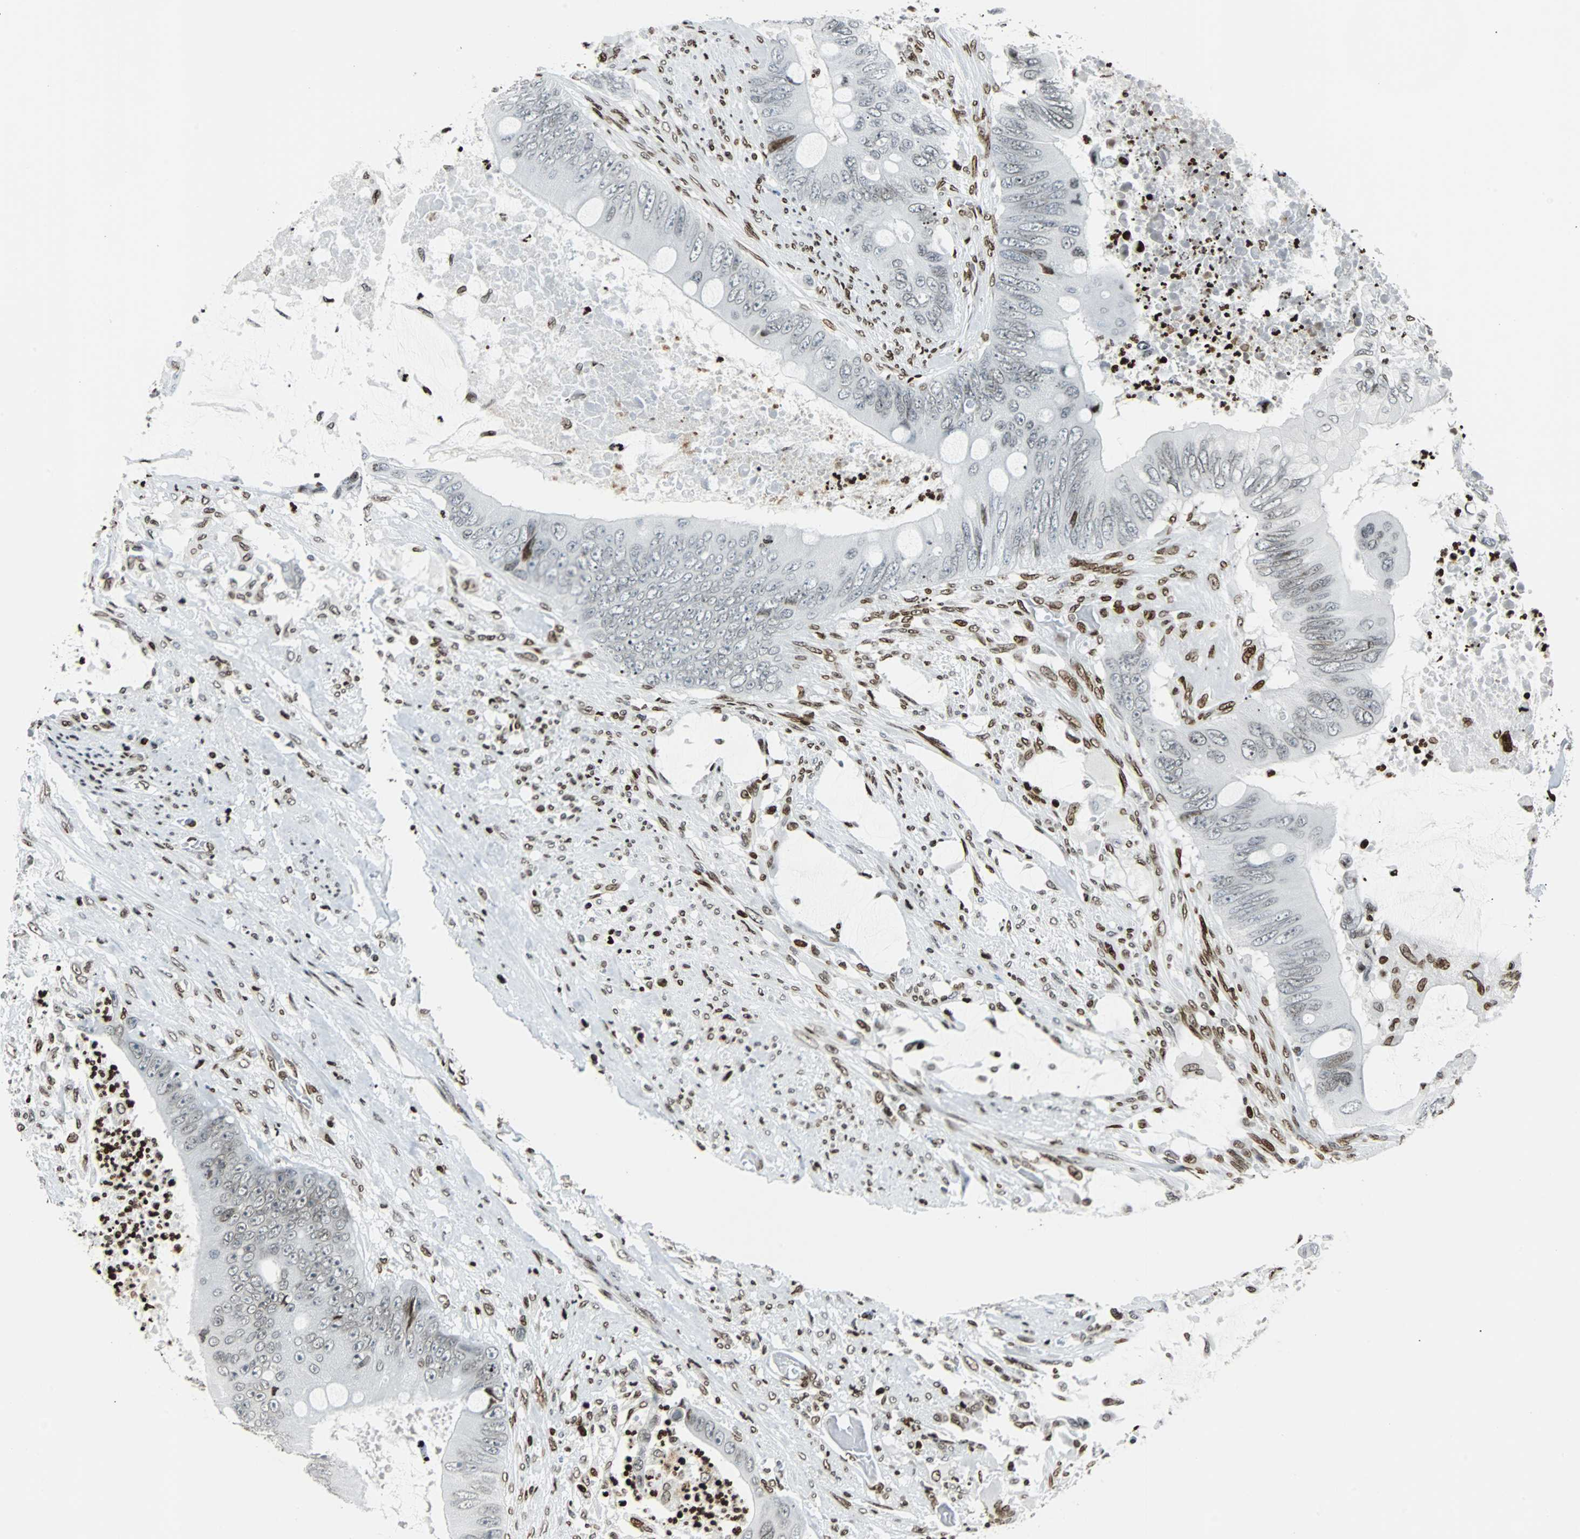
{"staining": {"intensity": "weak", "quantity": "<25%", "location": "nuclear"}, "tissue": "colorectal cancer", "cell_type": "Tumor cells", "image_type": "cancer", "snomed": [{"axis": "morphology", "description": "Adenocarcinoma, NOS"}, {"axis": "topography", "description": "Rectum"}], "caption": "High power microscopy image of an immunohistochemistry photomicrograph of colorectal adenocarcinoma, revealing no significant expression in tumor cells. The staining is performed using DAB brown chromogen with nuclei counter-stained in using hematoxylin.", "gene": "ZNF131", "patient": {"sex": "female", "age": 77}}